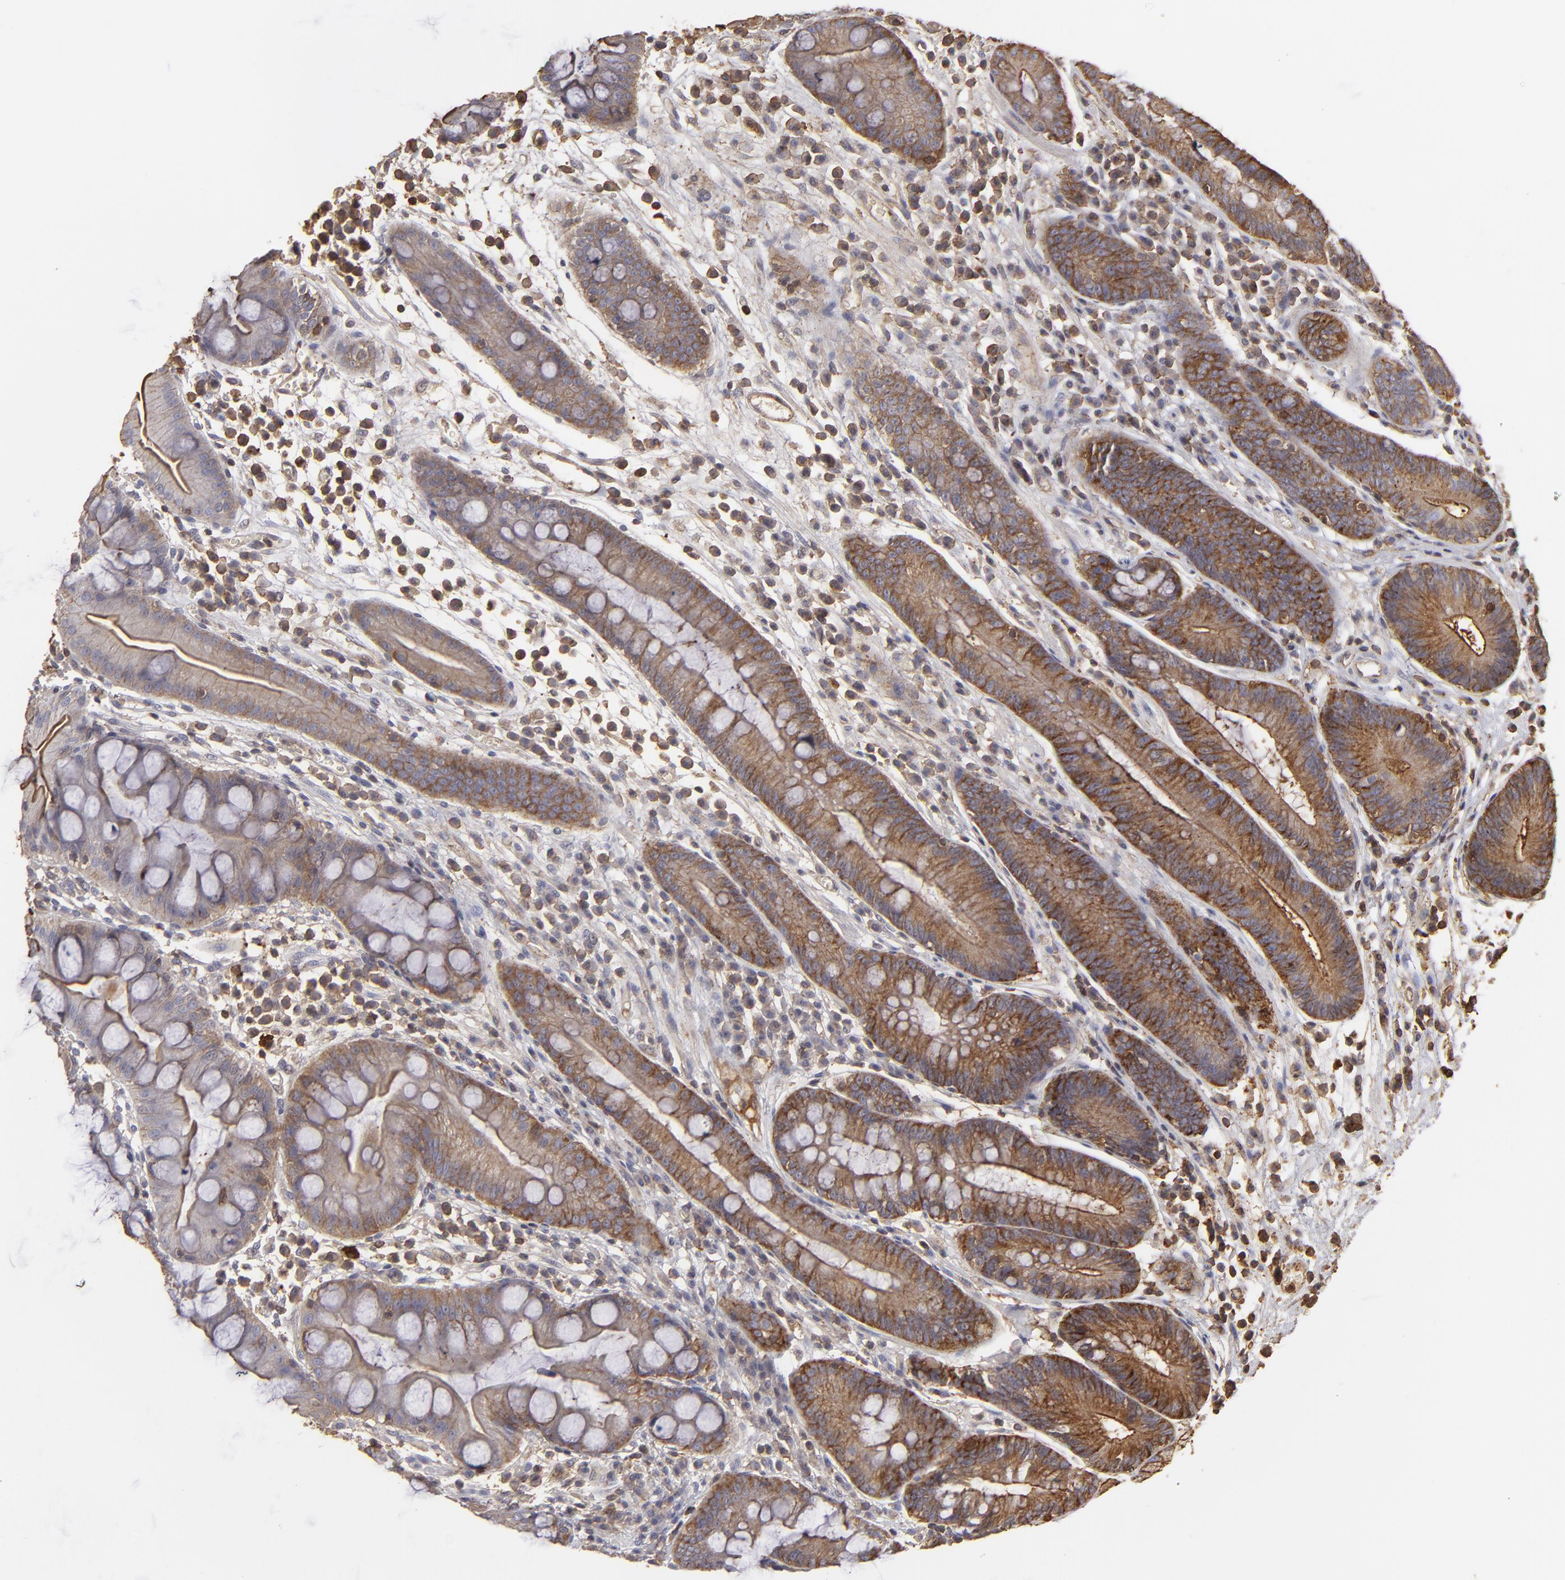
{"staining": {"intensity": "strong", "quantity": ">75%", "location": "cytoplasmic/membranous"}, "tissue": "stomach", "cell_type": "Glandular cells", "image_type": "normal", "snomed": [{"axis": "morphology", "description": "Normal tissue, NOS"}, {"axis": "morphology", "description": "Inflammation, NOS"}, {"axis": "topography", "description": "Stomach, lower"}], "caption": "The immunohistochemical stain highlights strong cytoplasmic/membranous staining in glandular cells of unremarkable stomach.", "gene": "ACTB", "patient": {"sex": "male", "age": 59}}